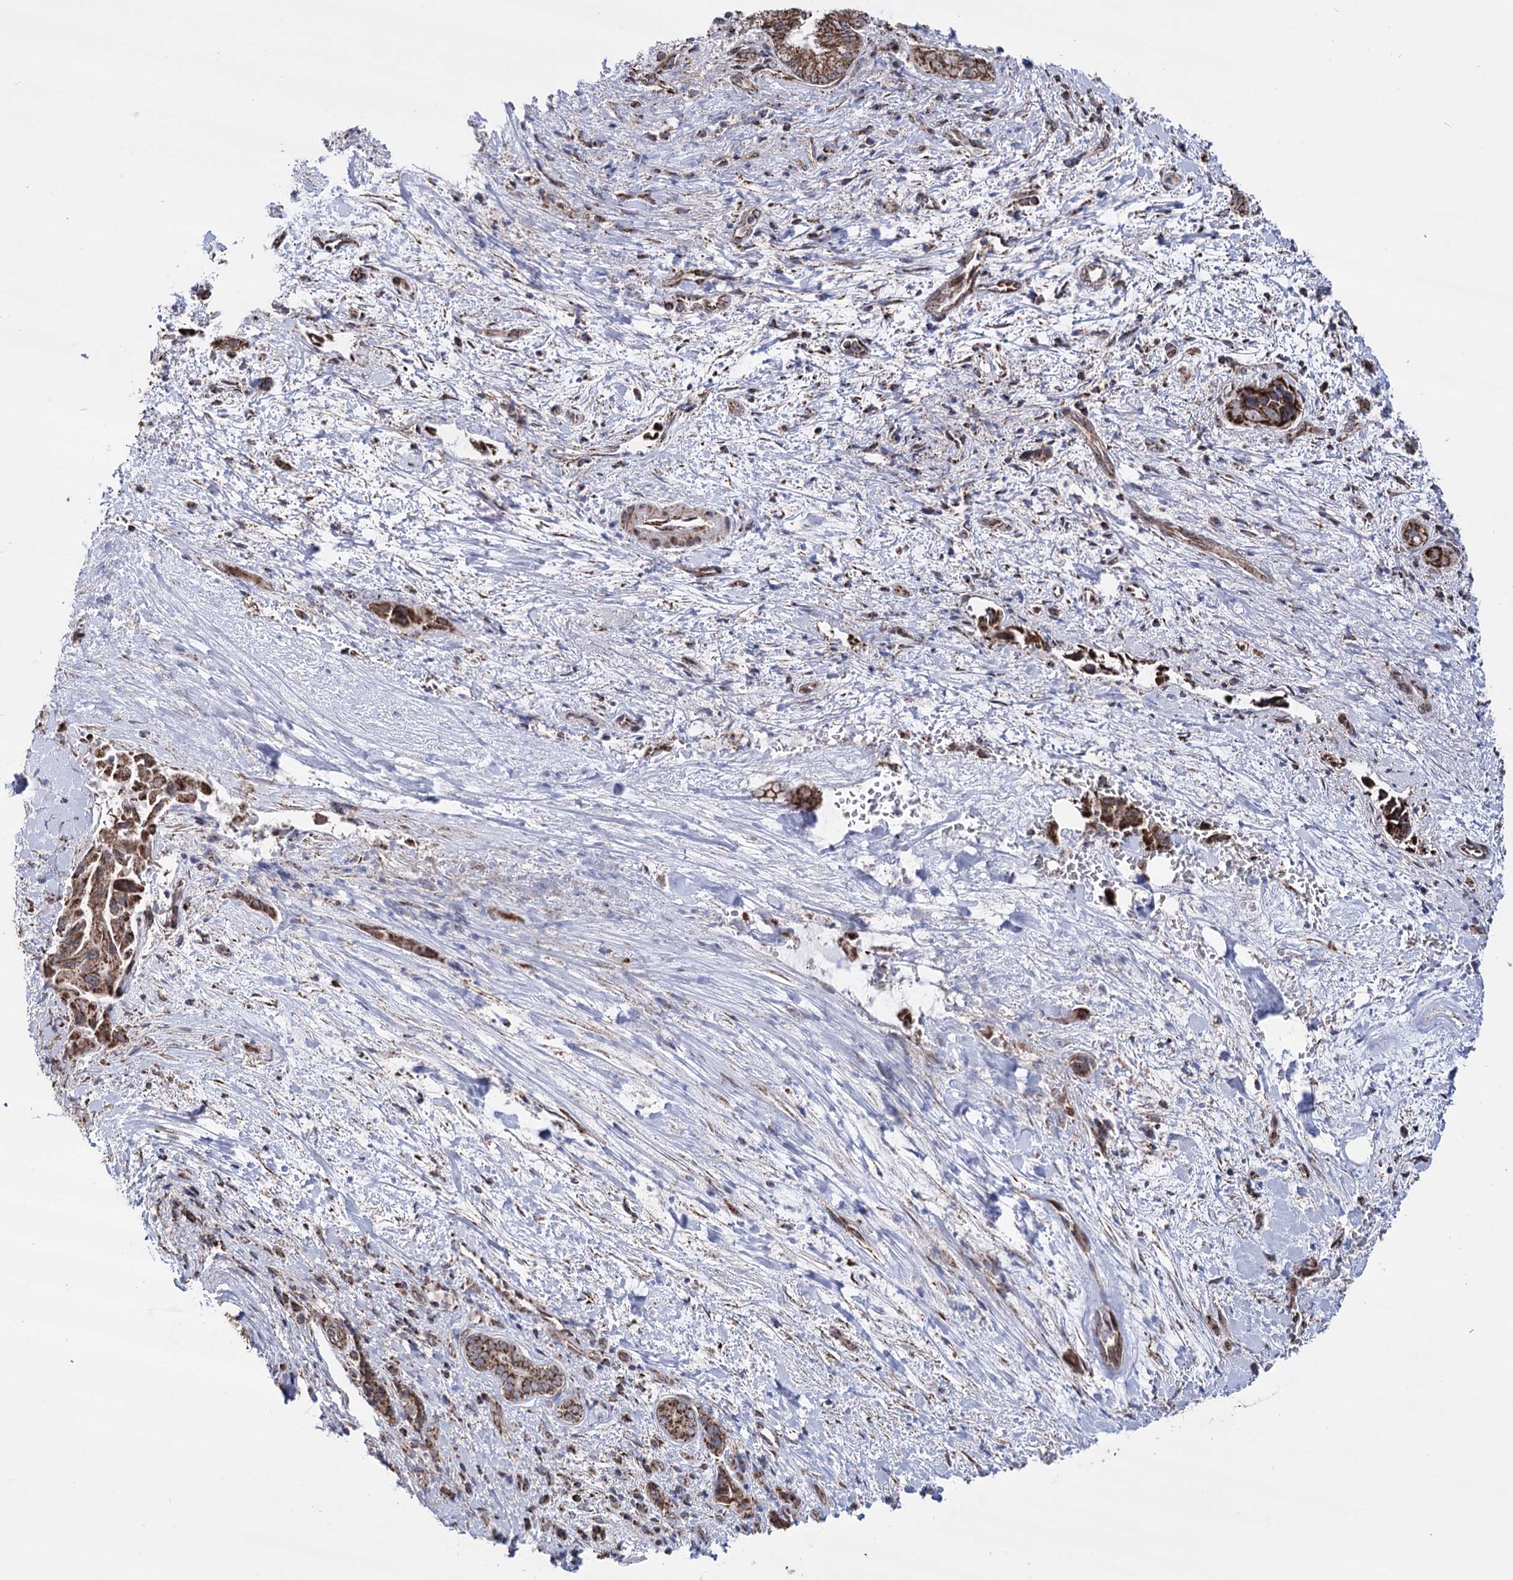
{"staining": {"intensity": "moderate", "quantity": ">75%", "location": "cytoplasmic/membranous"}, "tissue": "pancreatic cancer", "cell_type": "Tumor cells", "image_type": "cancer", "snomed": [{"axis": "morphology", "description": "Adenocarcinoma, NOS"}, {"axis": "topography", "description": "Pancreas"}], "caption": "A high-resolution histopathology image shows IHC staining of pancreatic cancer (adenocarcinoma), which displays moderate cytoplasmic/membranous staining in about >75% of tumor cells. Nuclei are stained in blue.", "gene": "CREB3L4", "patient": {"sex": "female", "age": 78}}